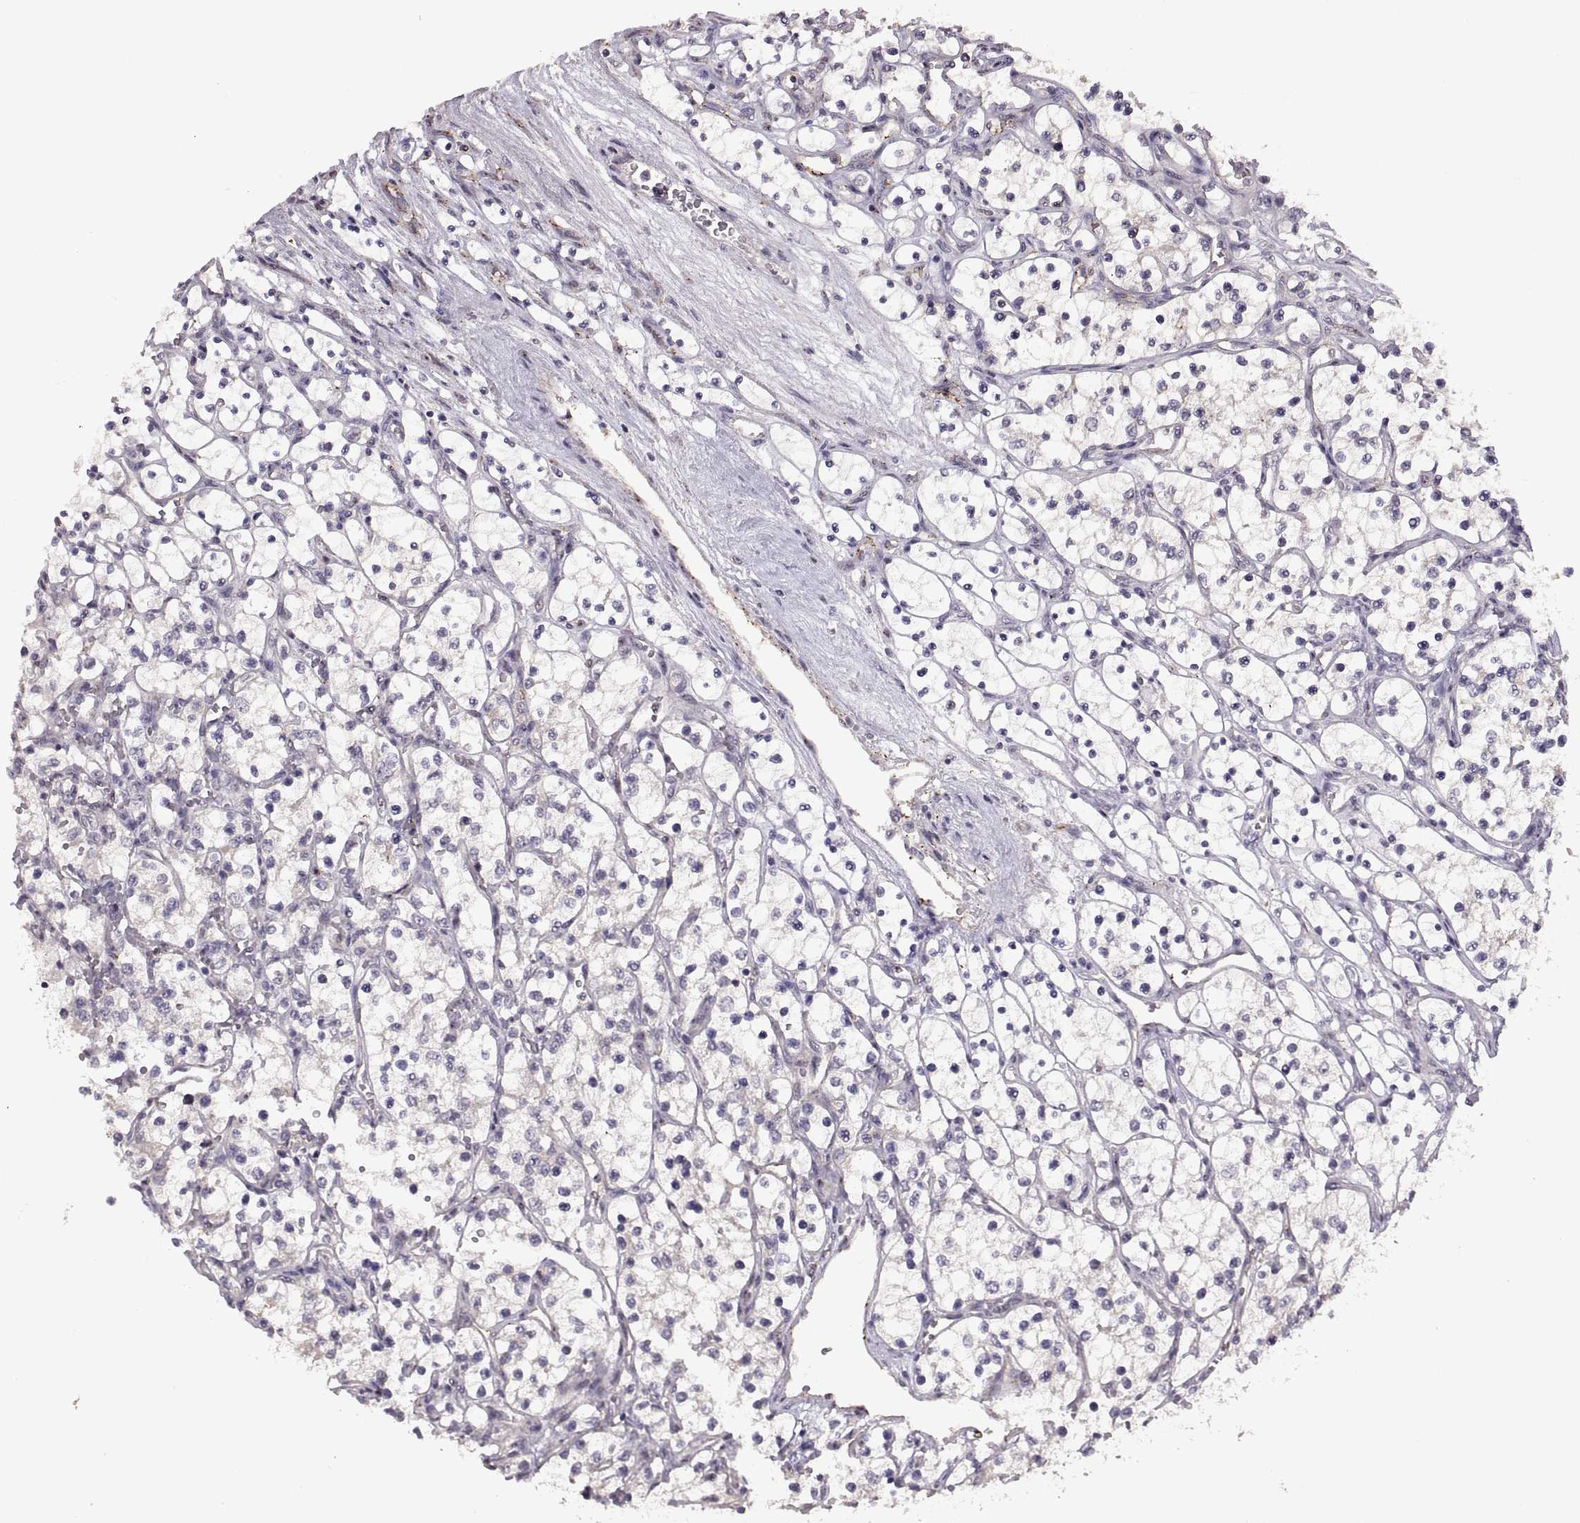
{"staining": {"intensity": "negative", "quantity": "none", "location": "none"}, "tissue": "renal cancer", "cell_type": "Tumor cells", "image_type": "cancer", "snomed": [{"axis": "morphology", "description": "Adenocarcinoma, NOS"}, {"axis": "topography", "description": "Kidney"}], "caption": "Renal adenocarcinoma was stained to show a protein in brown. There is no significant staining in tumor cells. The staining was performed using DAB to visualize the protein expression in brown, while the nuclei were stained in blue with hematoxylin (Magnification: 20x).", "gene": "NMNAT2", "patient": {"sex": "female", "age": 69}}